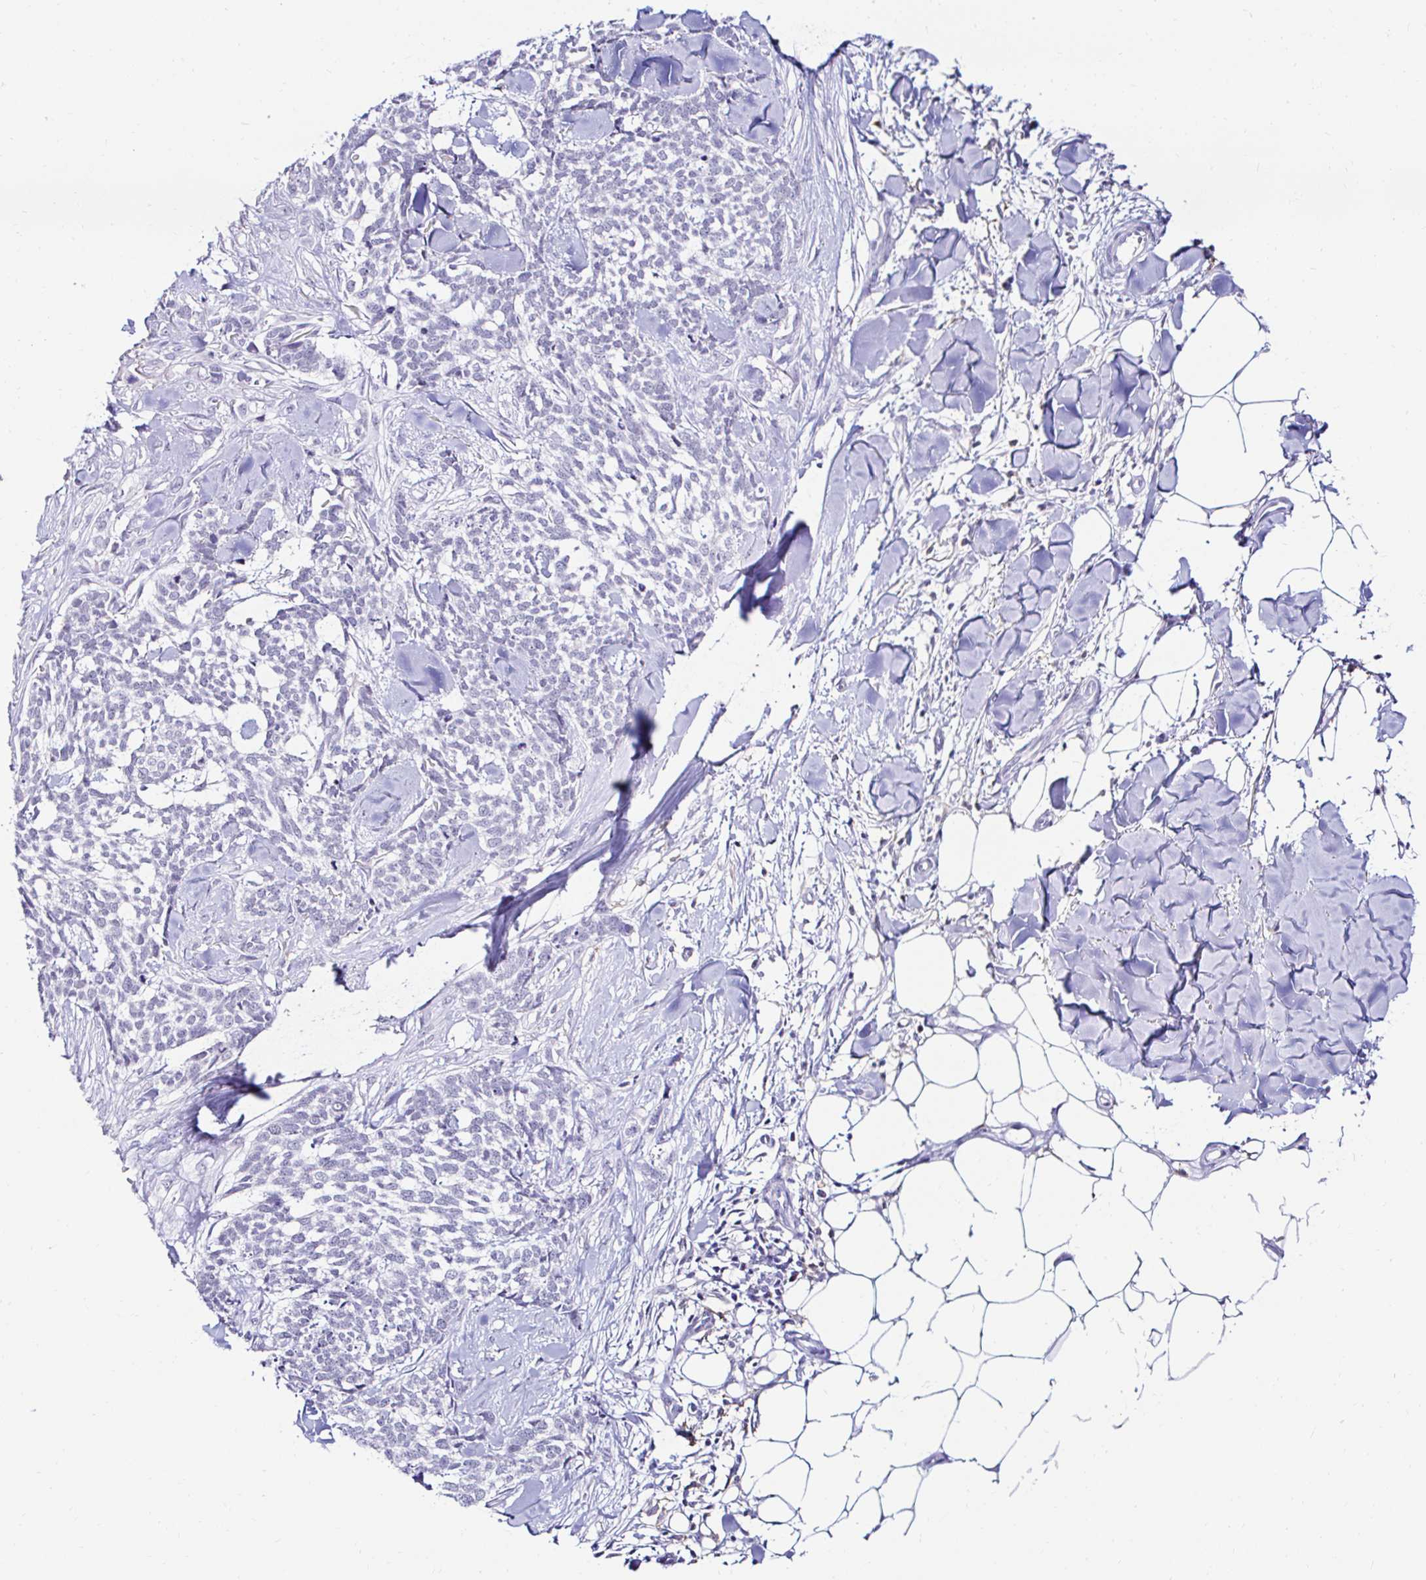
{"staining": {"intensity": "negative", "quantity": "none", "location": "none"}, "tissue": "skin cancer", "cell_type": "Tumor cells", "image_type": "cancer", "snomed": [{"axis": "morphology", "description": "Basal cell carcinoma"}, {"axis": "topography", "description": "Skin"}], "caption": "Tumor cells are negative for protein expression in human basal cell carcinoma (skin).", "gene": "CYBB", "patient": {"sex": "female", "age": 59}}